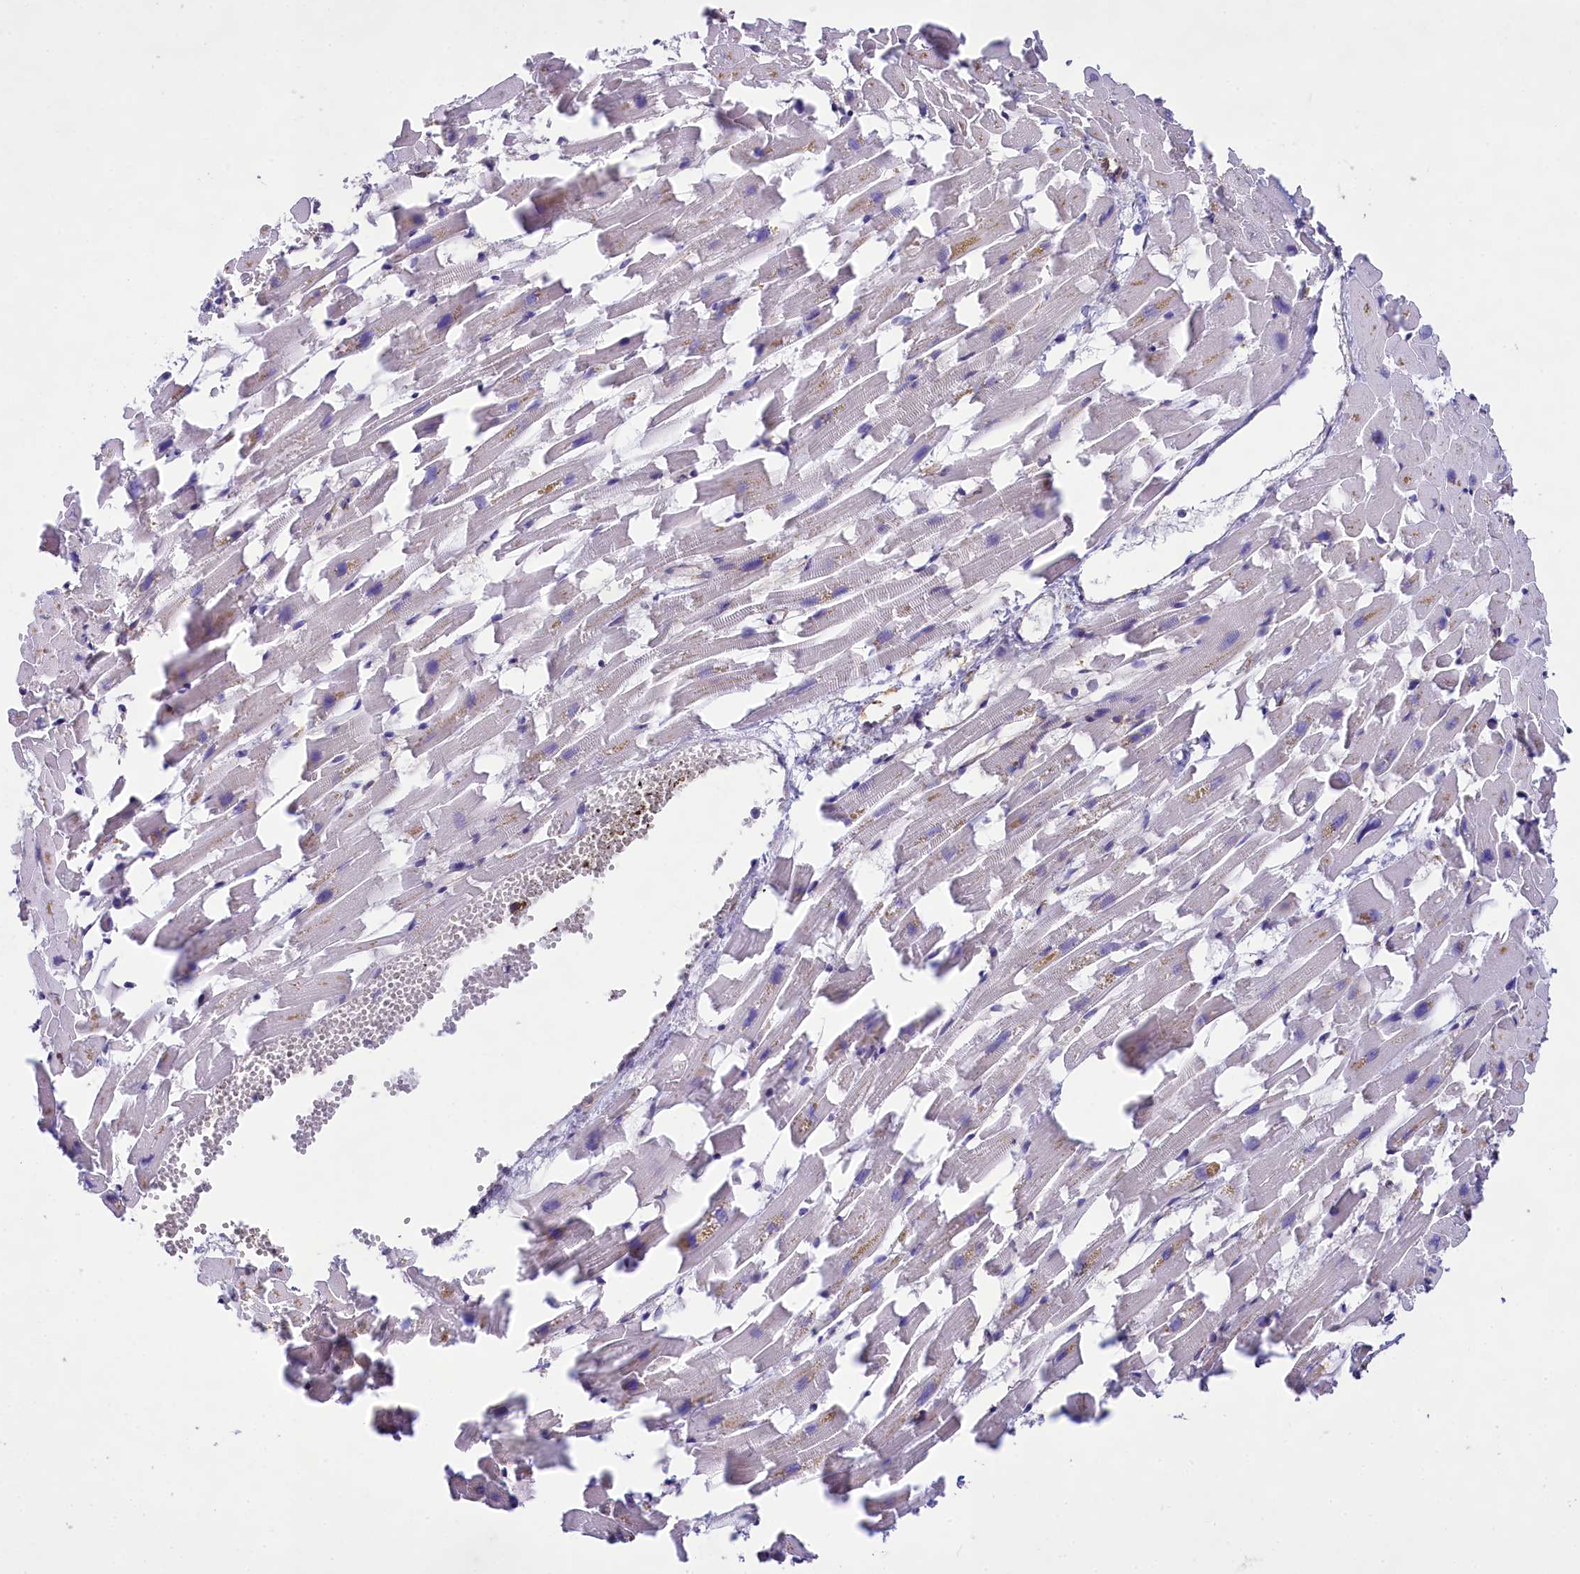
{"staining": {"intensity": "negative", "quantity": "none", "location": "none"}, "tissue": "heart muscle", "cell_type": "Cardiomyocytes", "image_type": "normal", "snomed": [{"axis": "morphology", "description": "Normal tissue, NOS"}, {"axis": "topography", "description": "Heart"}], "caption": "This histopathology image is of benign heart muscle stained with IHC to label a protein in brown with the nuclei are counter-stained blue. There is no staining in cardiomyocytes.", "gene": "CD99", "patient": {"sex": "female", "age": 64}}